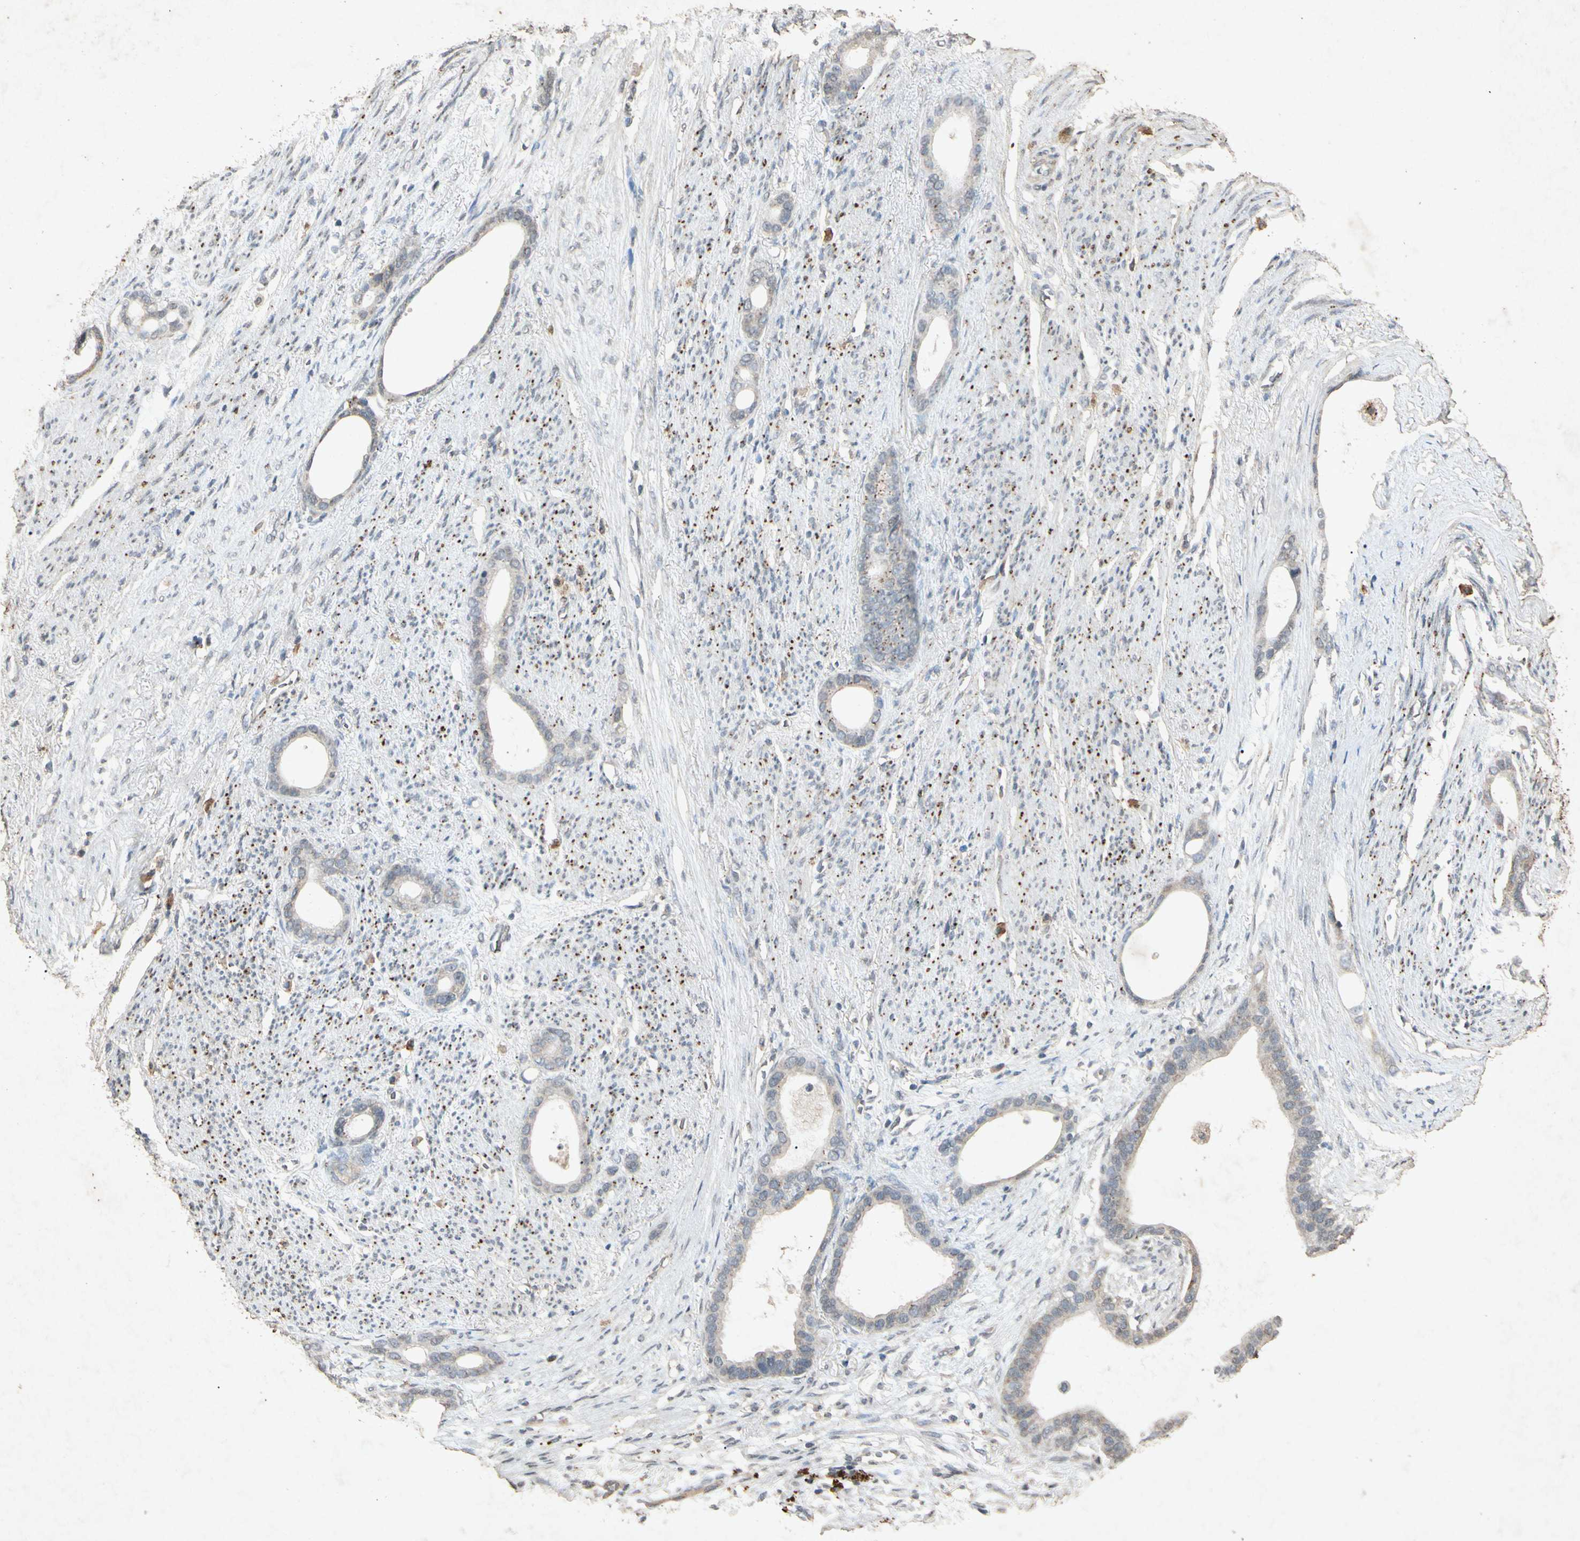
{"staining": {"intensity": "weak", "quantity": "25%-75%", "location": "none"}, "tissue": "stomach cancer", "cell_type": "Tumor cells", "image_type": "cancer", "snomed": [{"axis": "morphology", "description": "Adenocarcinoma, NOS"}, {"axis": "topography", "description": "Stomach"}], "caption": "The immunohistochemical stain labels weak None positivity in tumor cells of stomach cancer tissue.", "gene": "MSRB1", "patient": {"sex": "female", "age": 75}}